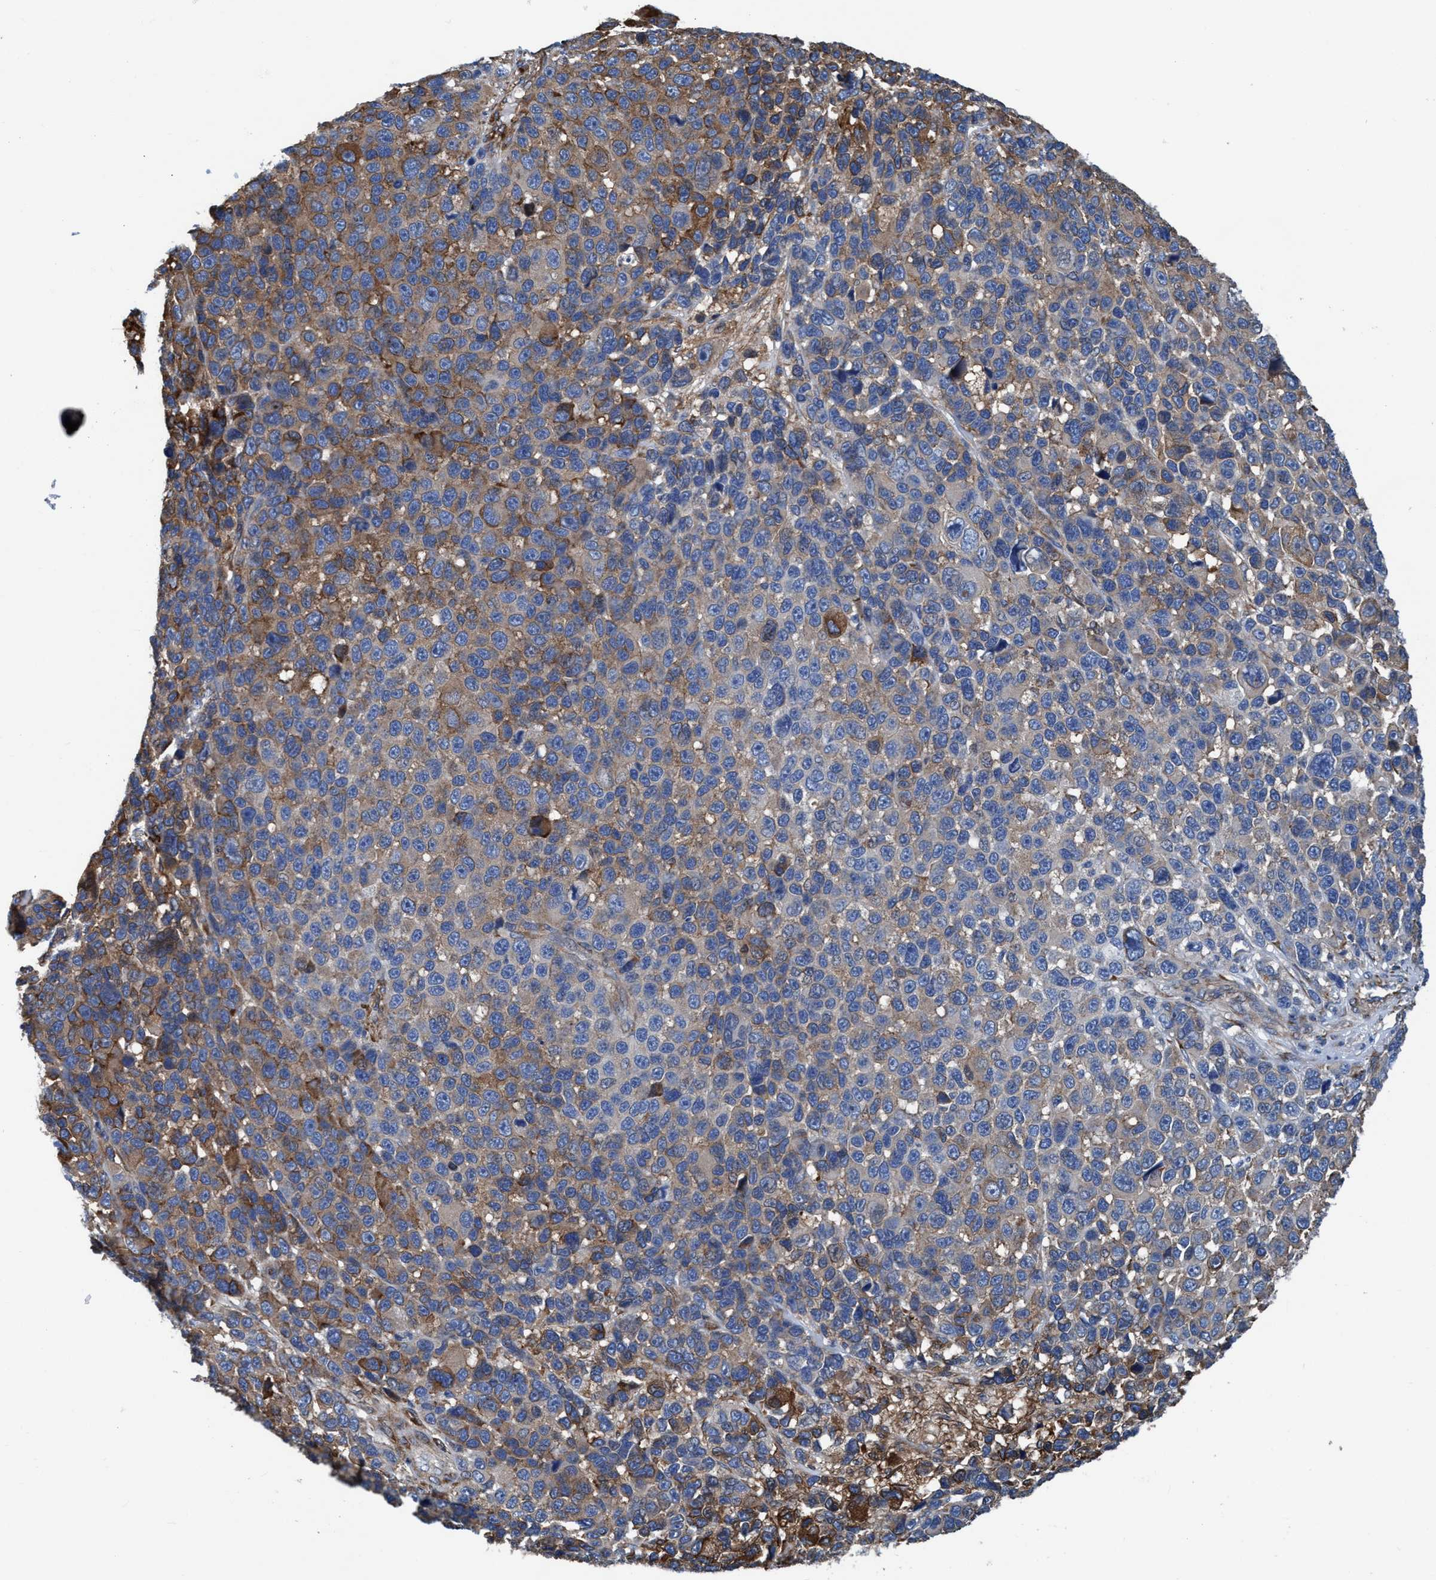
{"staining": {"intensity": "weak", "quantity": "25%-75%", "location": "cytoplasmic/membranous"}, "tissue": "melanoma", "cell_type": "Tumor cells", "image_type": "cancer", "snomed": [{"axis": "morphology", "description": "Malignant melanoma, NOS"}, {"axis": "topography", "description": "Skin"}], "caption": "IHC photomicrograph of neoplastic tissue: human melanoma stained using IHC demonstrates low levels of weak protein expression localized specifically in the cytoplasmic/membranous of tumor cells, appearing as a cytoplasmic/membranous brown color.", "gene": "NMT1", "patient": {"sex": "male", "age": 53}}